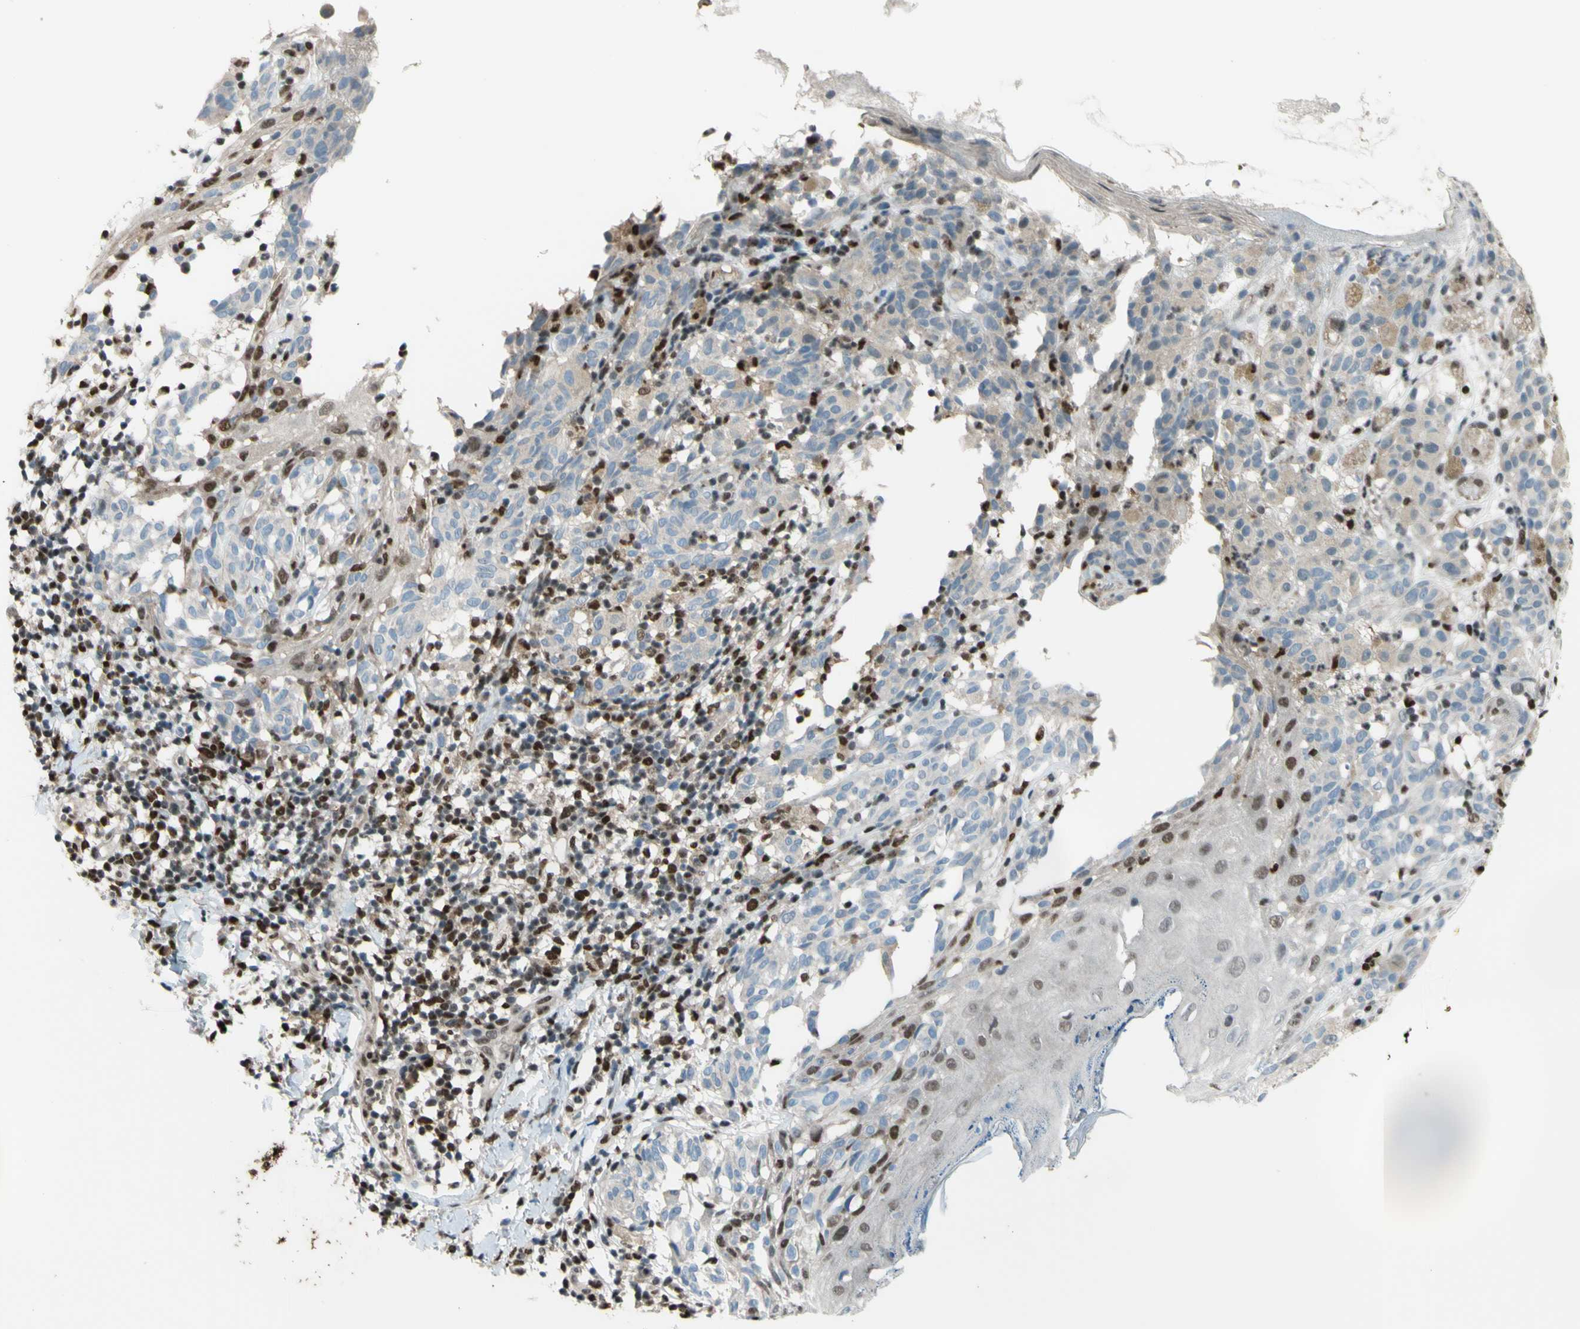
{"staining": {"intensity": "weak", "quantity": ">75%", "location": "cytoplasmic/membranous"}, "tissue": "melanoma", "cell_type": "Tumor cells", "image_type": "cancer", "snomed": [{"axis": "morphology", "description": "Malignant melanoma, NOS"}, {"axis": "topography", "description": "Skin"}], "caption": "There is low levels of weak cytoplasmic/membranous positivity in tumor cells of malignant melanoma, as demonstrated by immunohistochemical staining (brown color).", "gene": "FKBP5", "patient": {"sex": "female", "age": 46}}